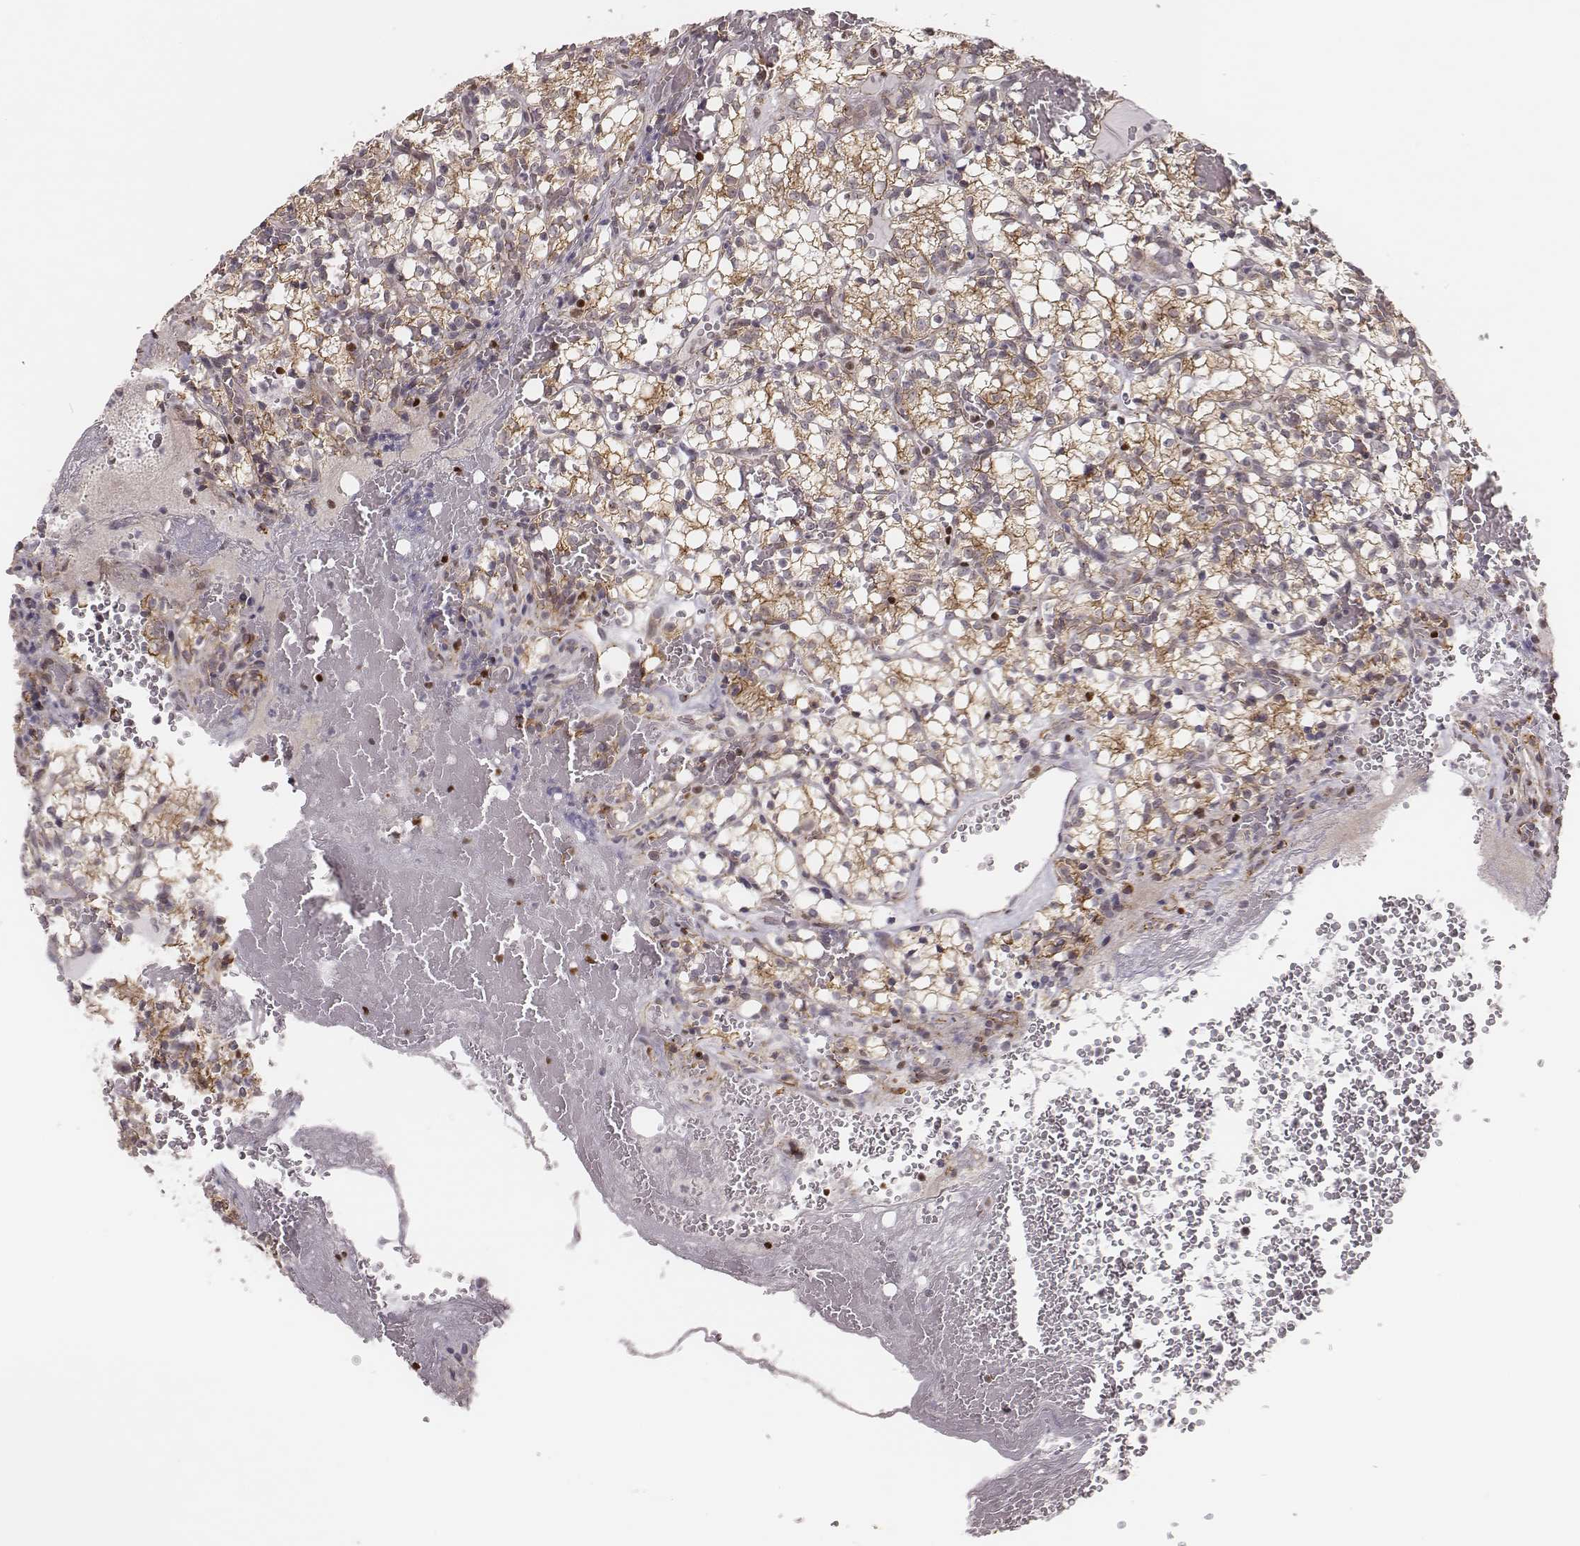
{"staining": {"intensity": "moderate", "quantity": ">75%", "location": "cytoplasmic/membranous"}, "tissue": "renal cancer", "cell_type": "Tumor cells", "image_type": "cancer", "snomed": [{"axis": "morphology", "description": "Adenocarcinoma, NOS"}, {"axis": "topography", "description": "Kidney"}], "caption": "Protein analysis of renal cancer tissue displays moderate cytoplasmic/membranous expression in approximately >75% of tumor cells.", "gene": "WDR59", "patient": {"sex": "female", "age": 69}}